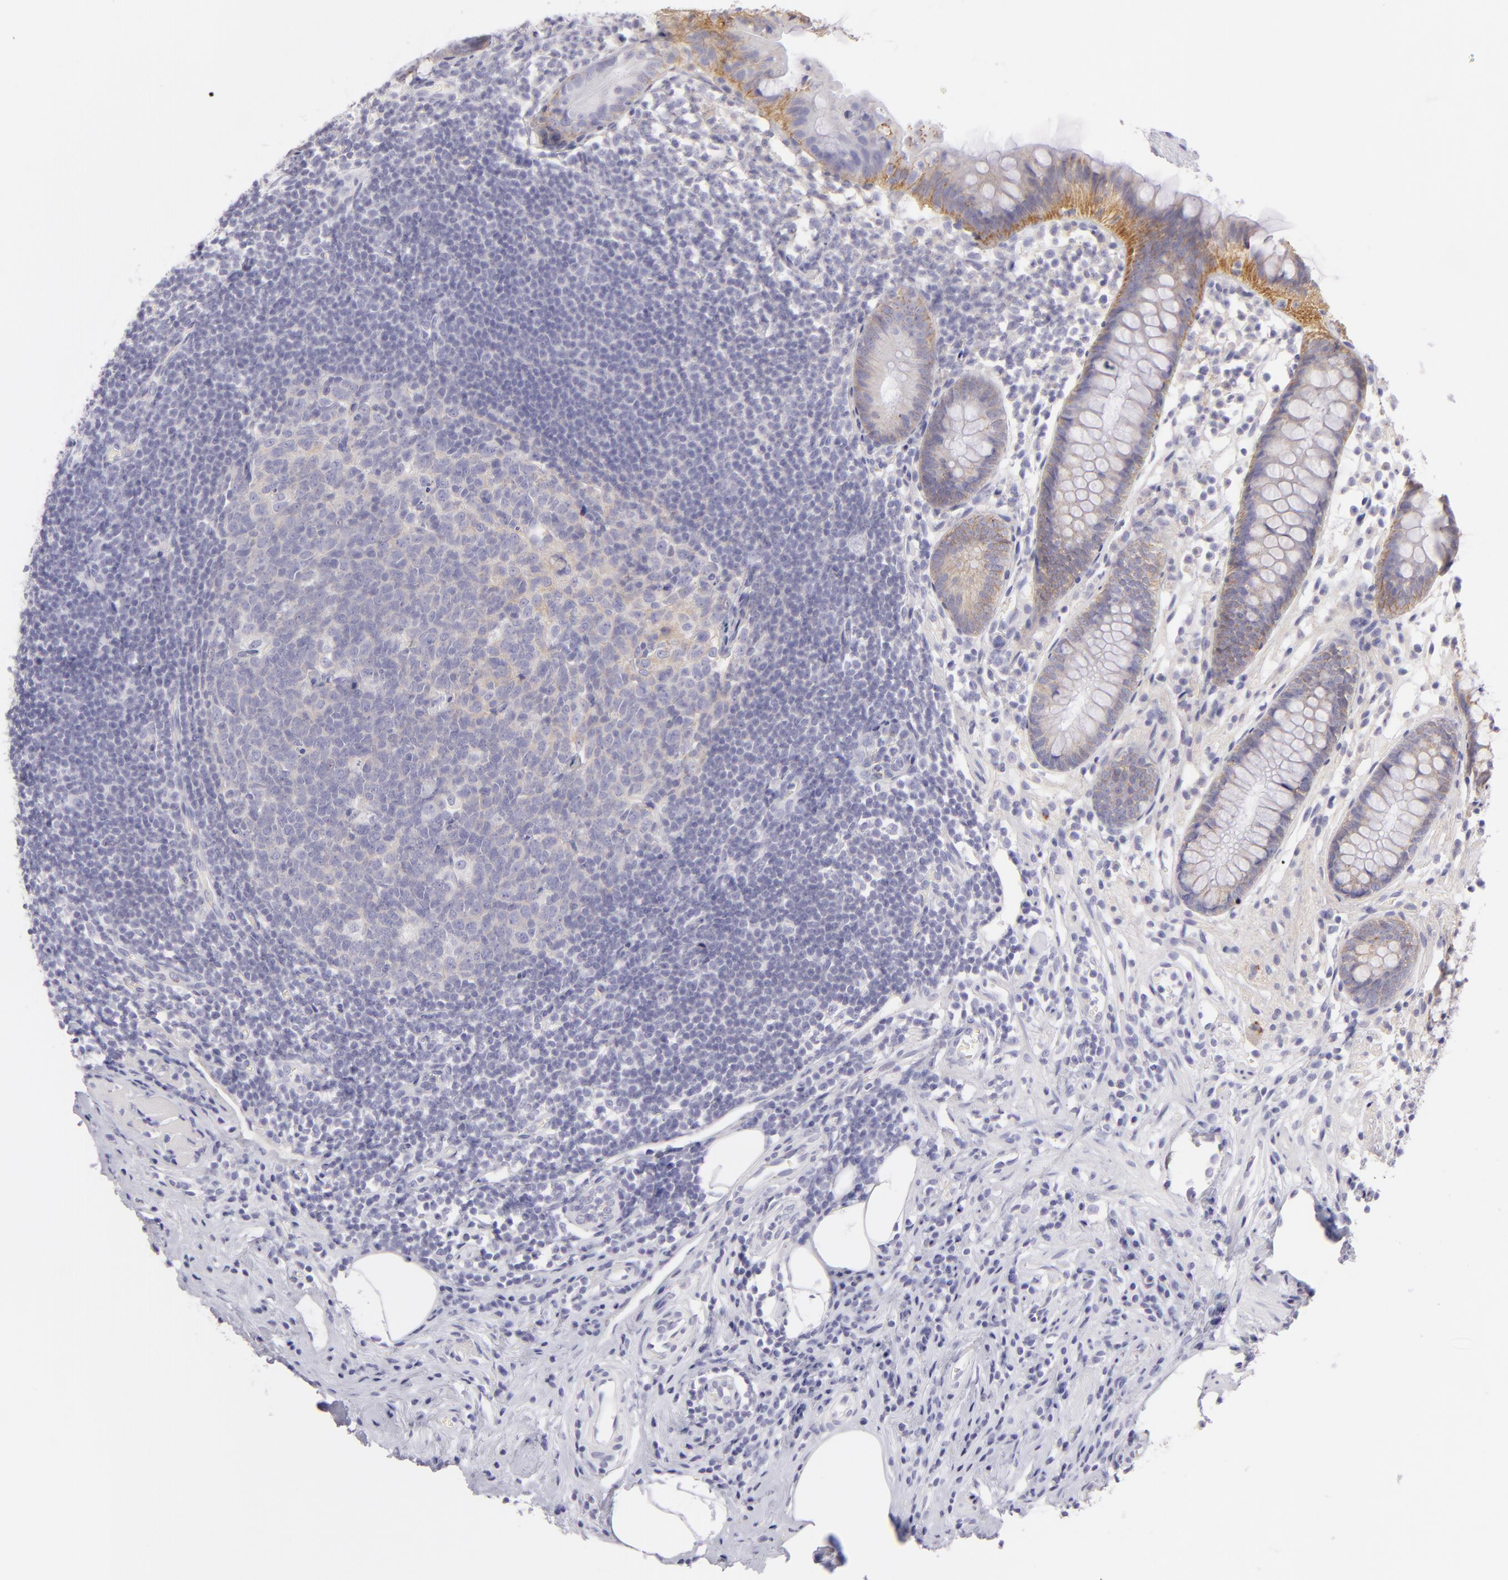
{"staining": {"intensity": "moderate", "quantity": ">75%", "location": "cytoplasmic/membranous"}, "tissue": "appendix", "cell_type": "Glandular cells", "image_type": "normal", "snomed": [{"axis": "morphology", "description": "Normal tissue, NOS"}, {"axis": "topography", "description": "Appendix"}], "caption": "Human appendix stained with a brown dye exhibits moderate cytoplasmic/membranous positive expression in about >75% of glandular cells.", "gene": "DLG4", "patient": {"sex": "male", "age": 38}}